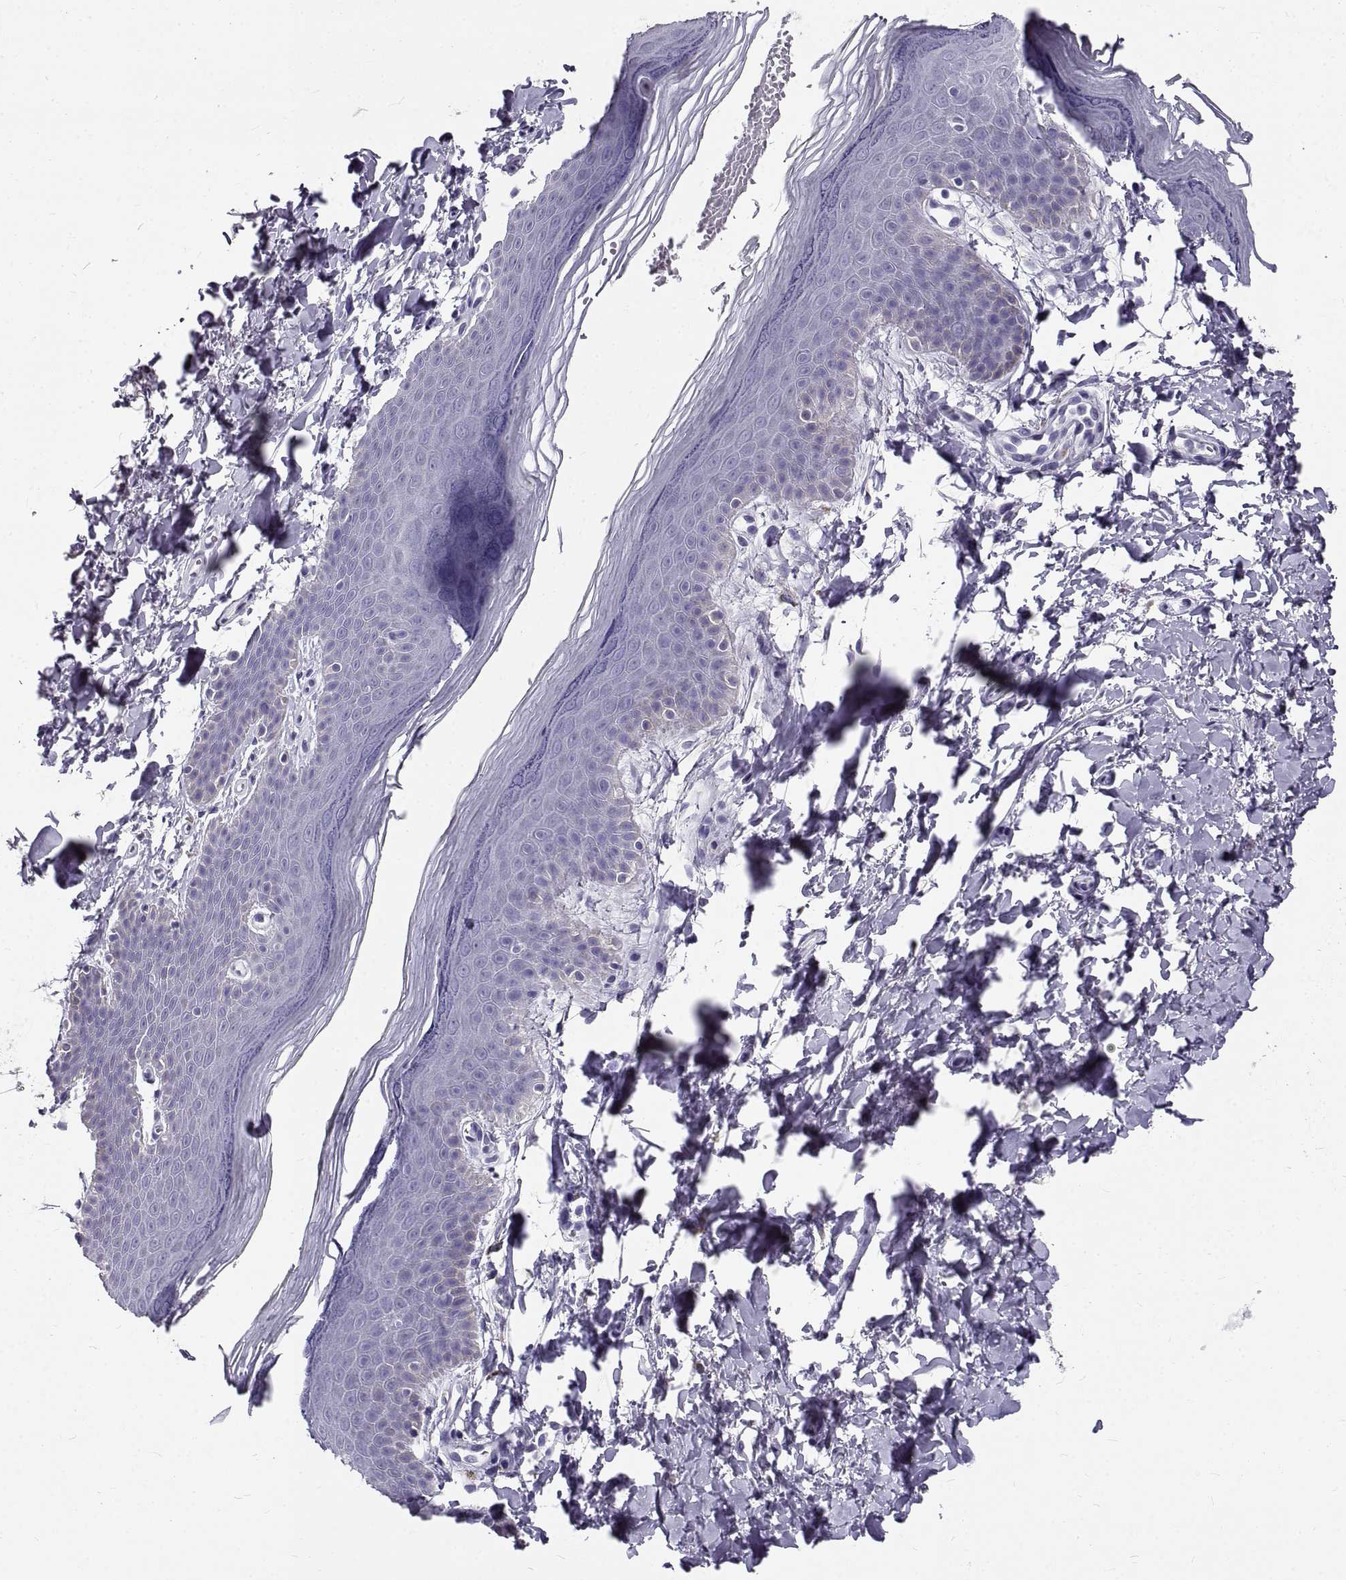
{"staining": {"intensity": "negative", "quantity": "none", "location": "none"}, "tissue": "skin", "cell_type": "Epidermal cells", "image_type": "normal", "snomed": [{"axis": "morphology", "description": "Normal tissue, NOS"}, {"axis": "topography", "description": "Anal"}], "caption": "This is an immunohistochemistry (IHC) photomicrograph of normal human skin. There is no expression in epidermal cells.", "gene": "GNG12", "patient": {"sex": "male", "age": 53}}